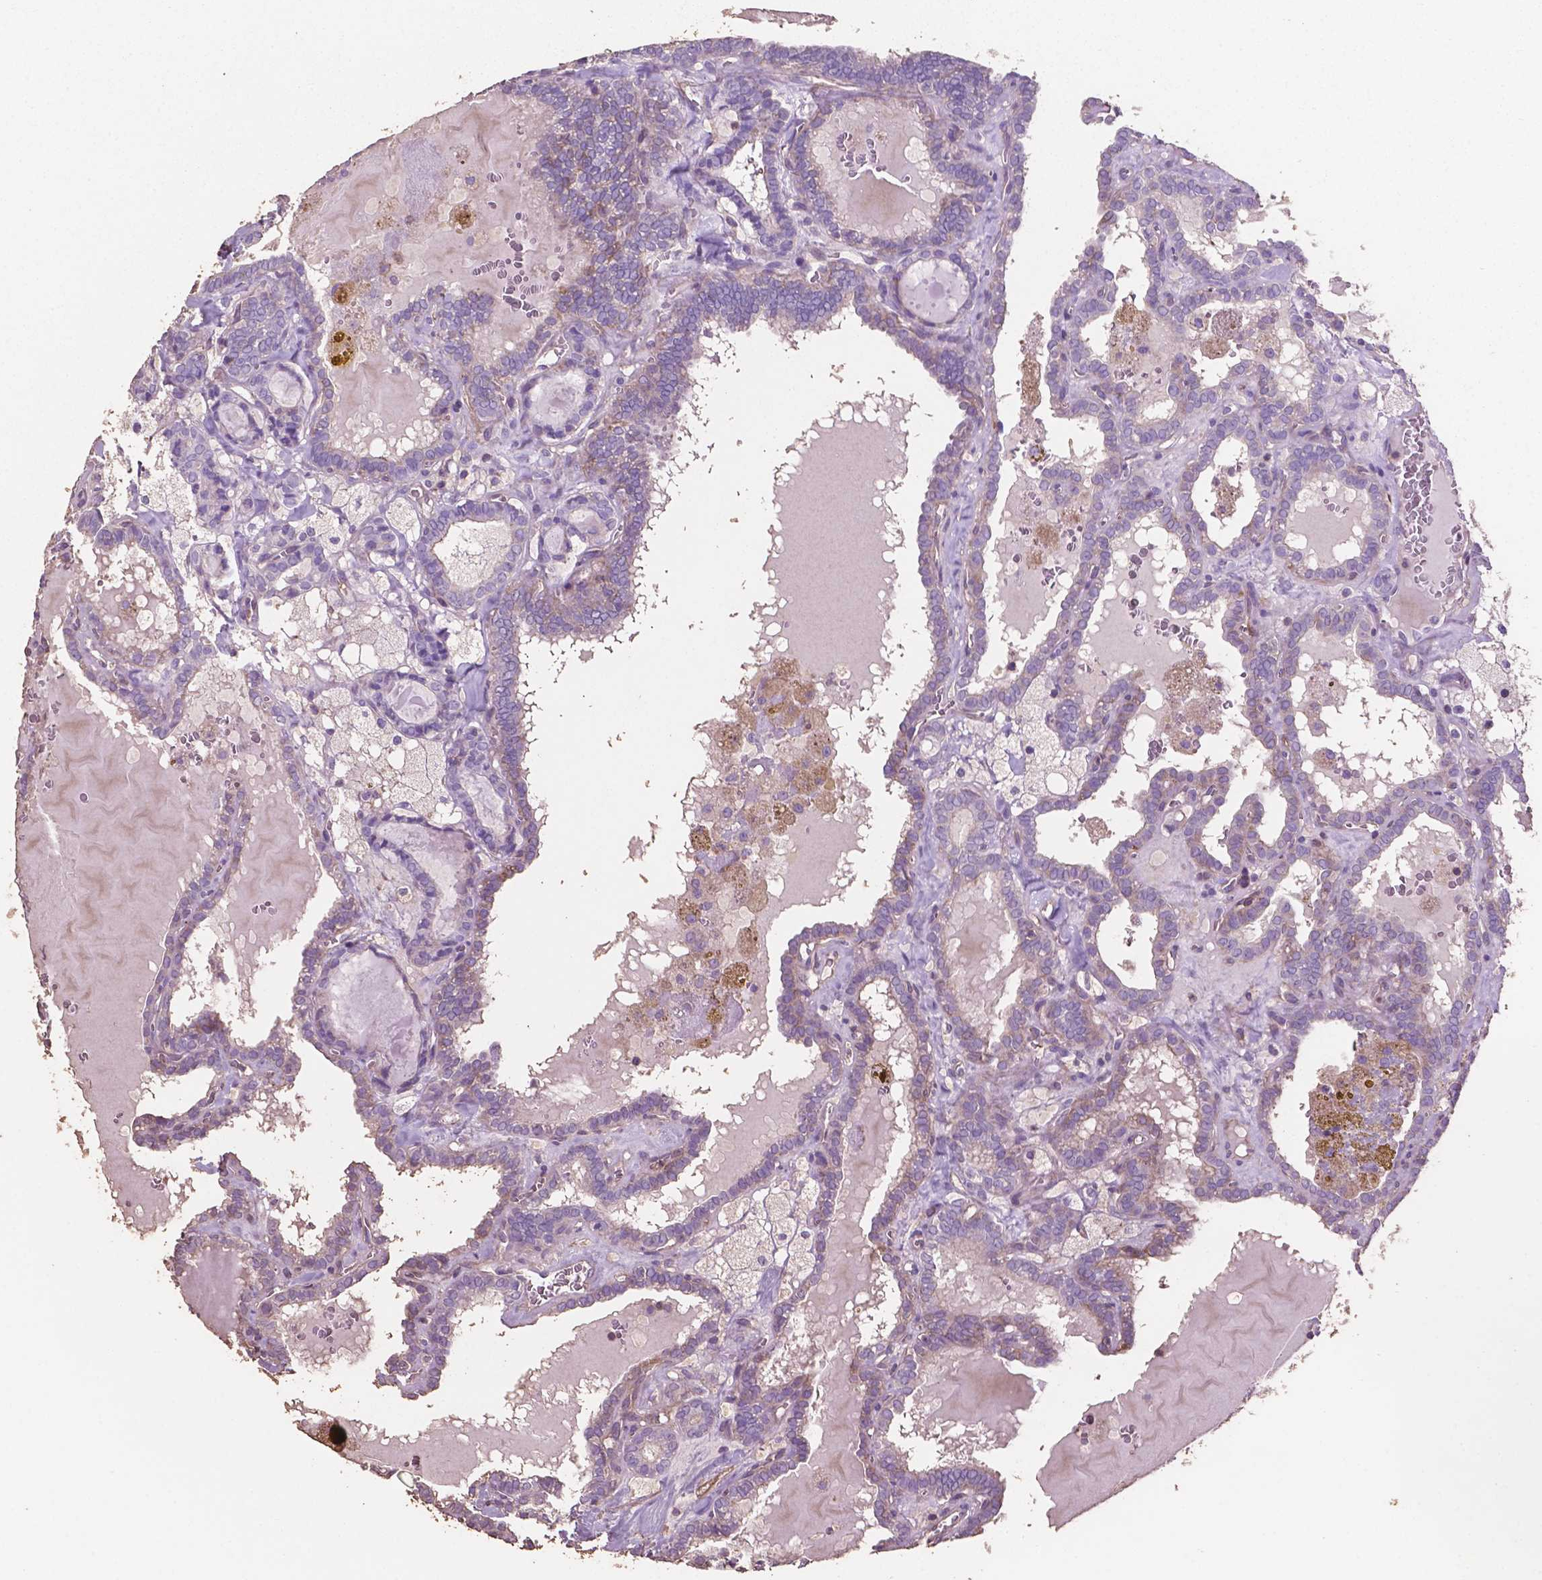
{"staining": {"intensity": "weak", "quantity": "<25%", "location": "cytoplasmic/membranous"}, "tissue": "thyroid cancer", "cell_type": "Tumor cells", "image_type": "cancer", "snomed": [{"axis": "morphology", "description": "Papillary adenocarcinoma, NOS"}, {"axis": "topography", "description": "Thyroid gland"}], "caption": "DAB immunohistochemical staining of papillary adenocarcinoma (thyroid) exhibits no significant expression in tumor cells.", "gene": "COMMD4", "patient": {"sex": "female", "age": 39}}